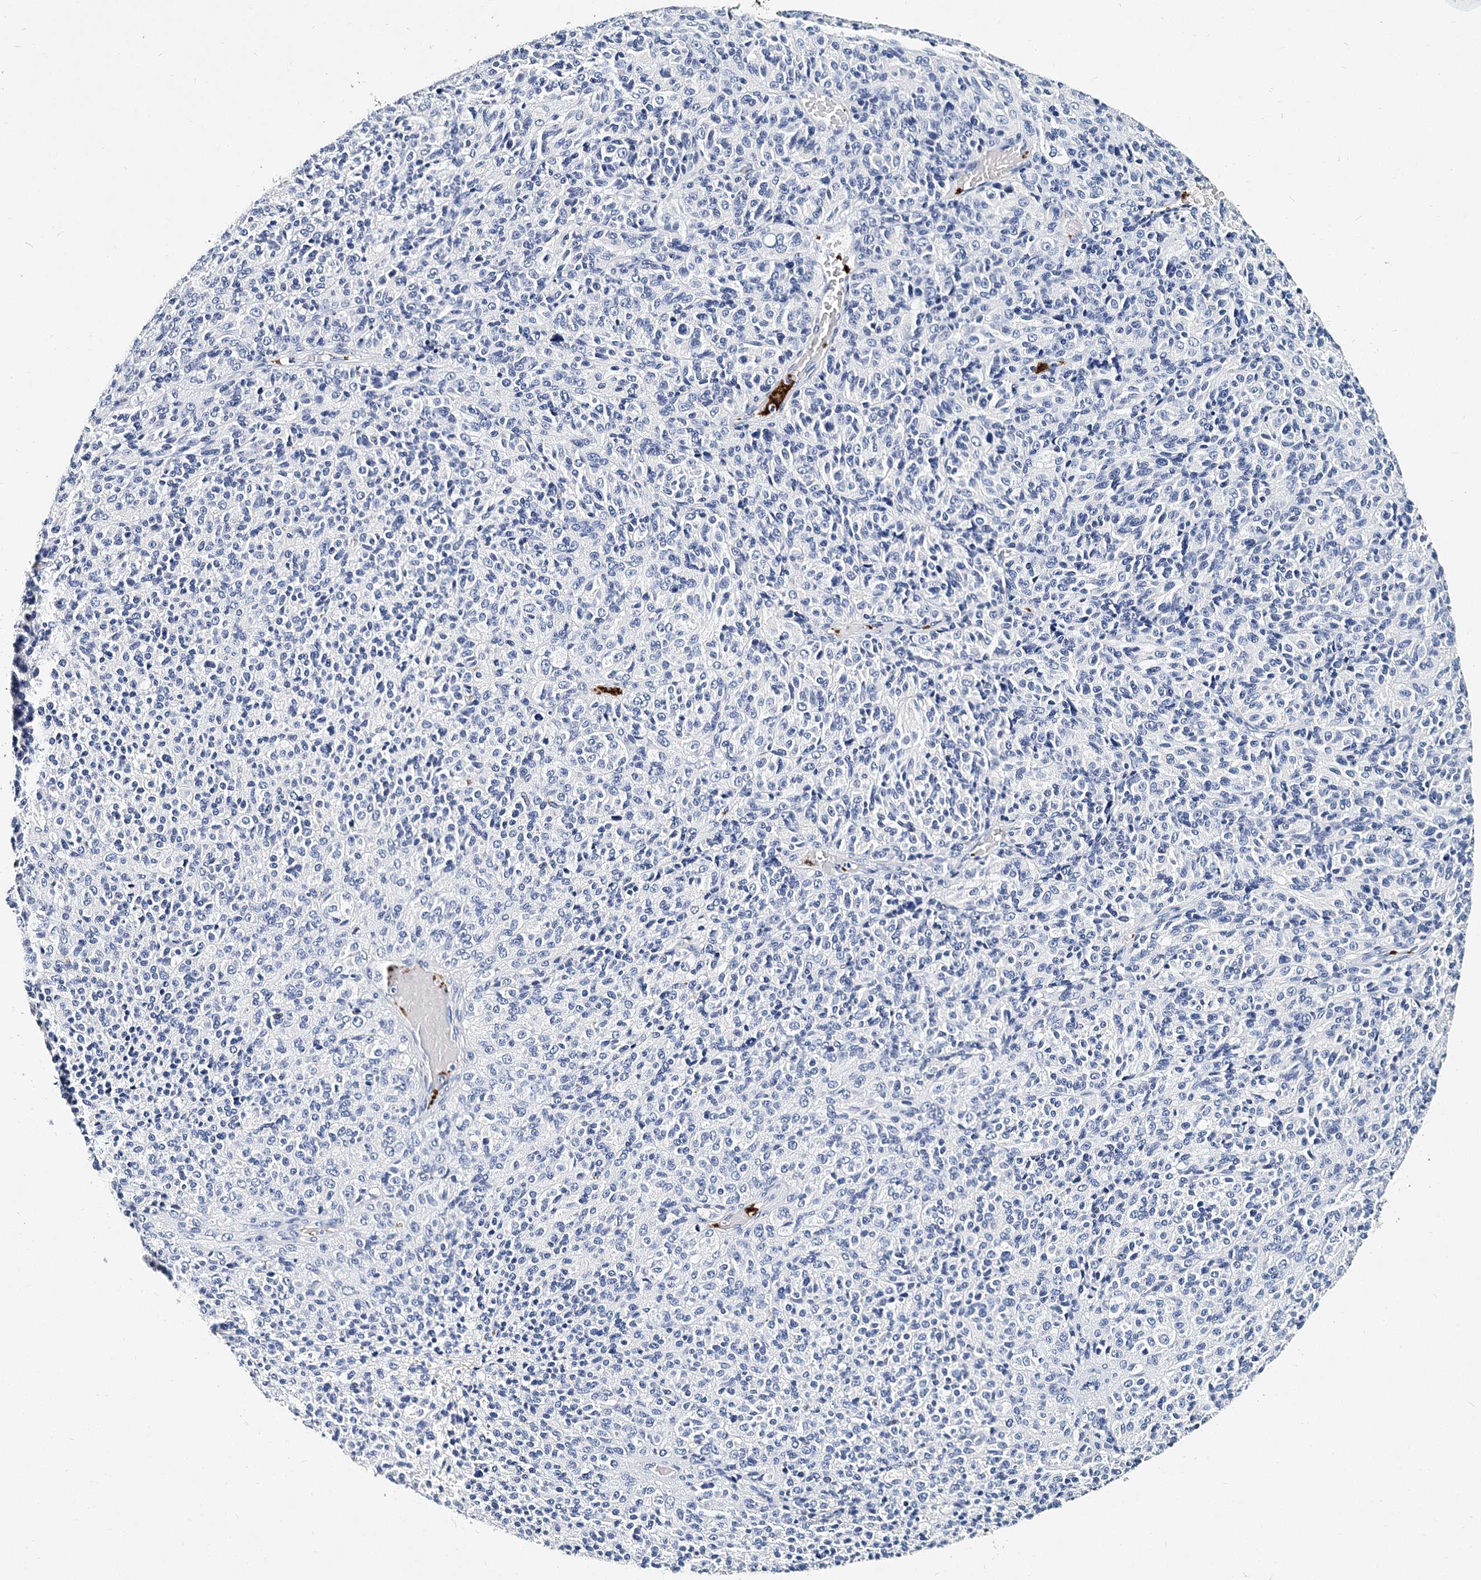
{"staining": {"intensity": "negative", "quantity": "none", "location": "none"}, "tissue": "melanoma", "cell_type": "Tumor cells", "image_type": "cancer", "snomed": [{"axis": "morphology", "description": "Malignant melanoma, Metastatic site"}, {"axis": "topography", "description": "Brain"}], "caption": "Protein analysis of melanoma reveals no significant expression in tumor cells. The staining was performed using DAB to visualize the protein expression in brown, while the nuclei were stained in blue with hematoxylin (Magnification: 20x).", "gene": "ITGA2B", "patient": {"sex": "female", "age": 56}}